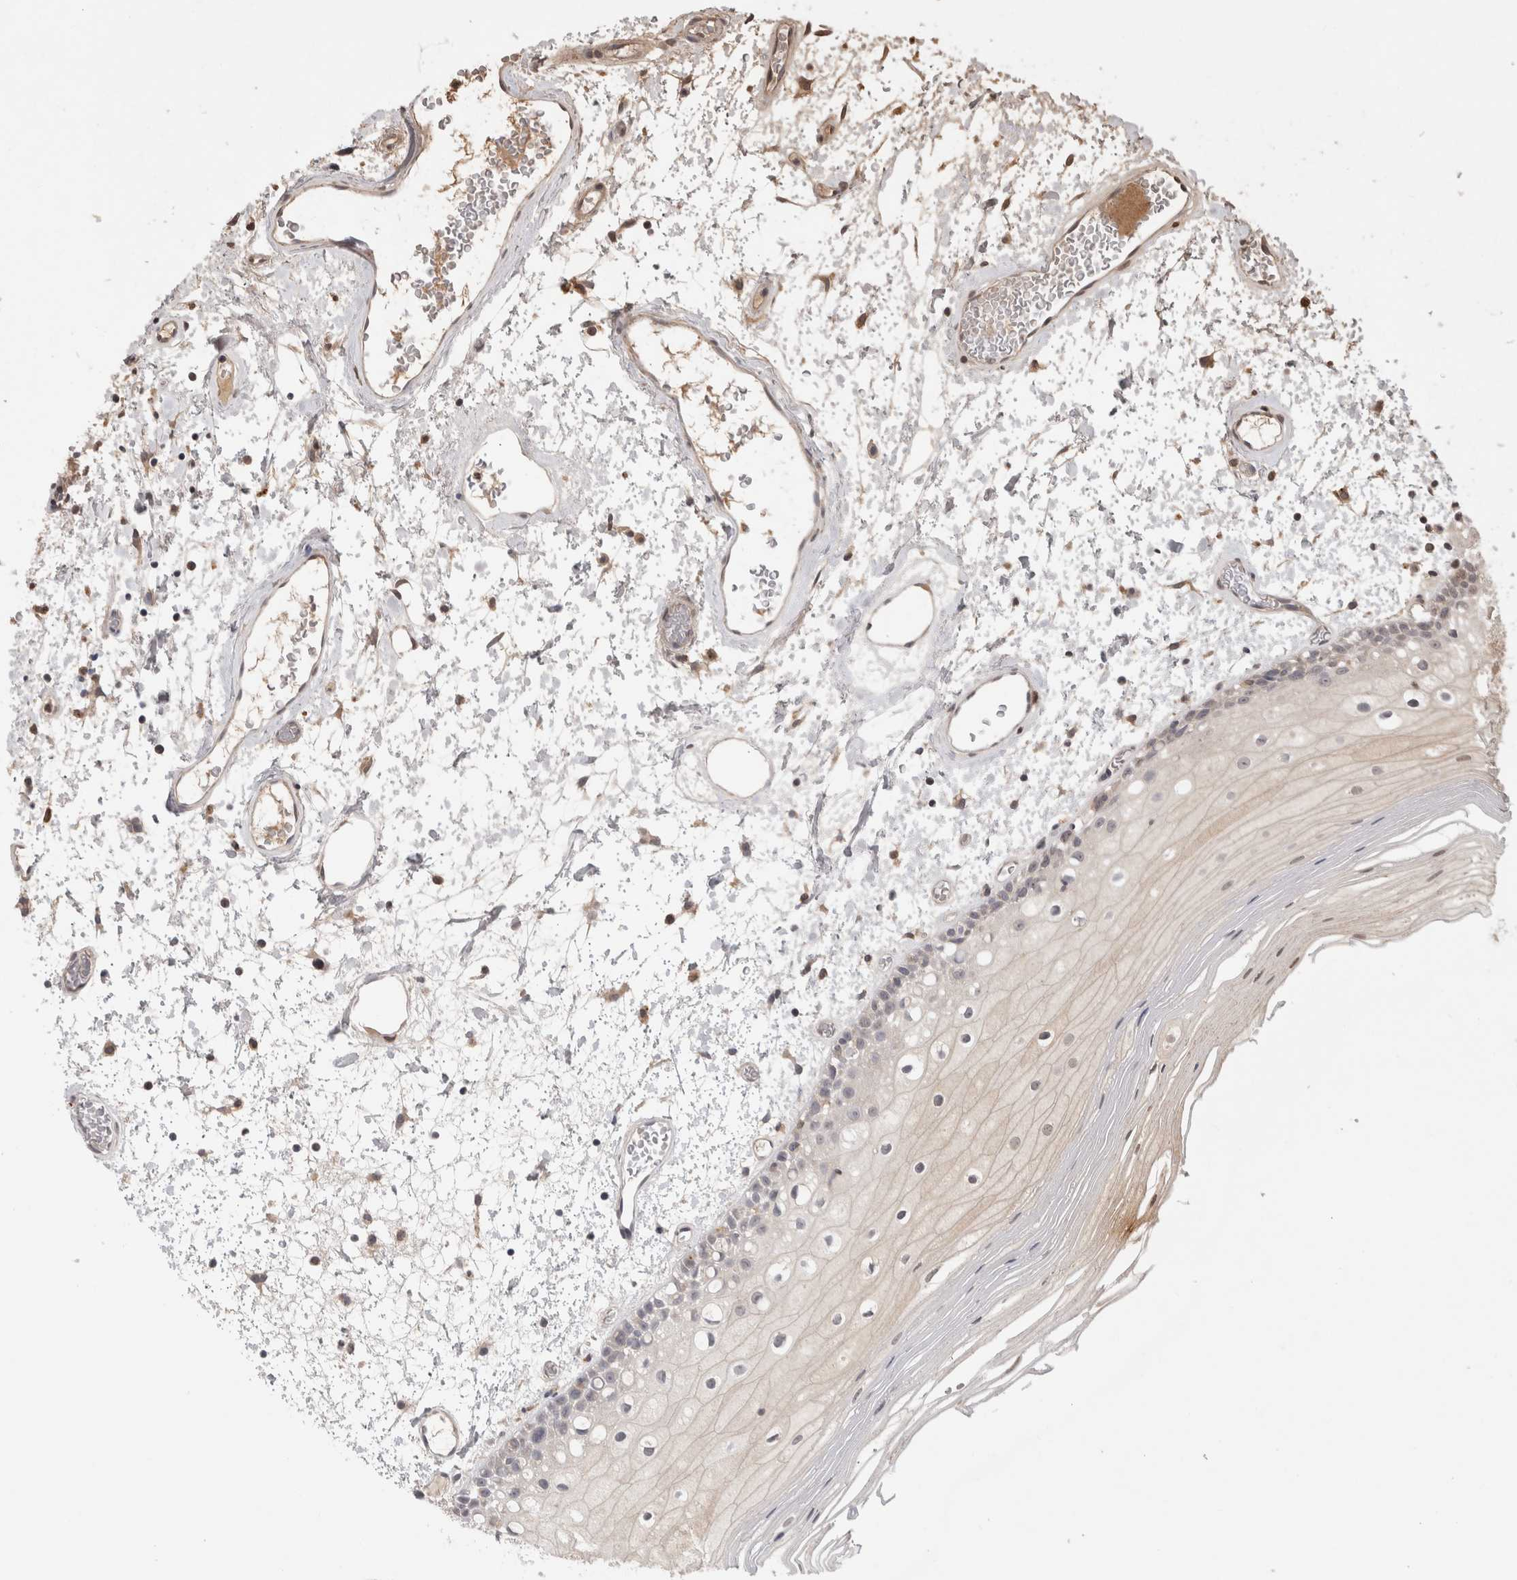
{"staining": {"intensity": "weak", "quantity": "25%-75%", "location": "cytoplasmic/membranous"}, "tissue": "oral mucosa", "cell_type": "Squamous epithelial cells", "image_type": "normal", "snomed": [{"axis": "morphology", "description": "Normal tissue, NOS"}, {"axis": "topography", "description": "Oral tissue"}], "caption": "A micrograph showing weak cytoplasmic/membranous staining in approximately 25%-75% of squamous epithelial cells in normal oral mucosa, as visualized by brown immunohistochemical staining.", "gene": "PRMT3", "patient": {"sex": "male", "age": 52}}